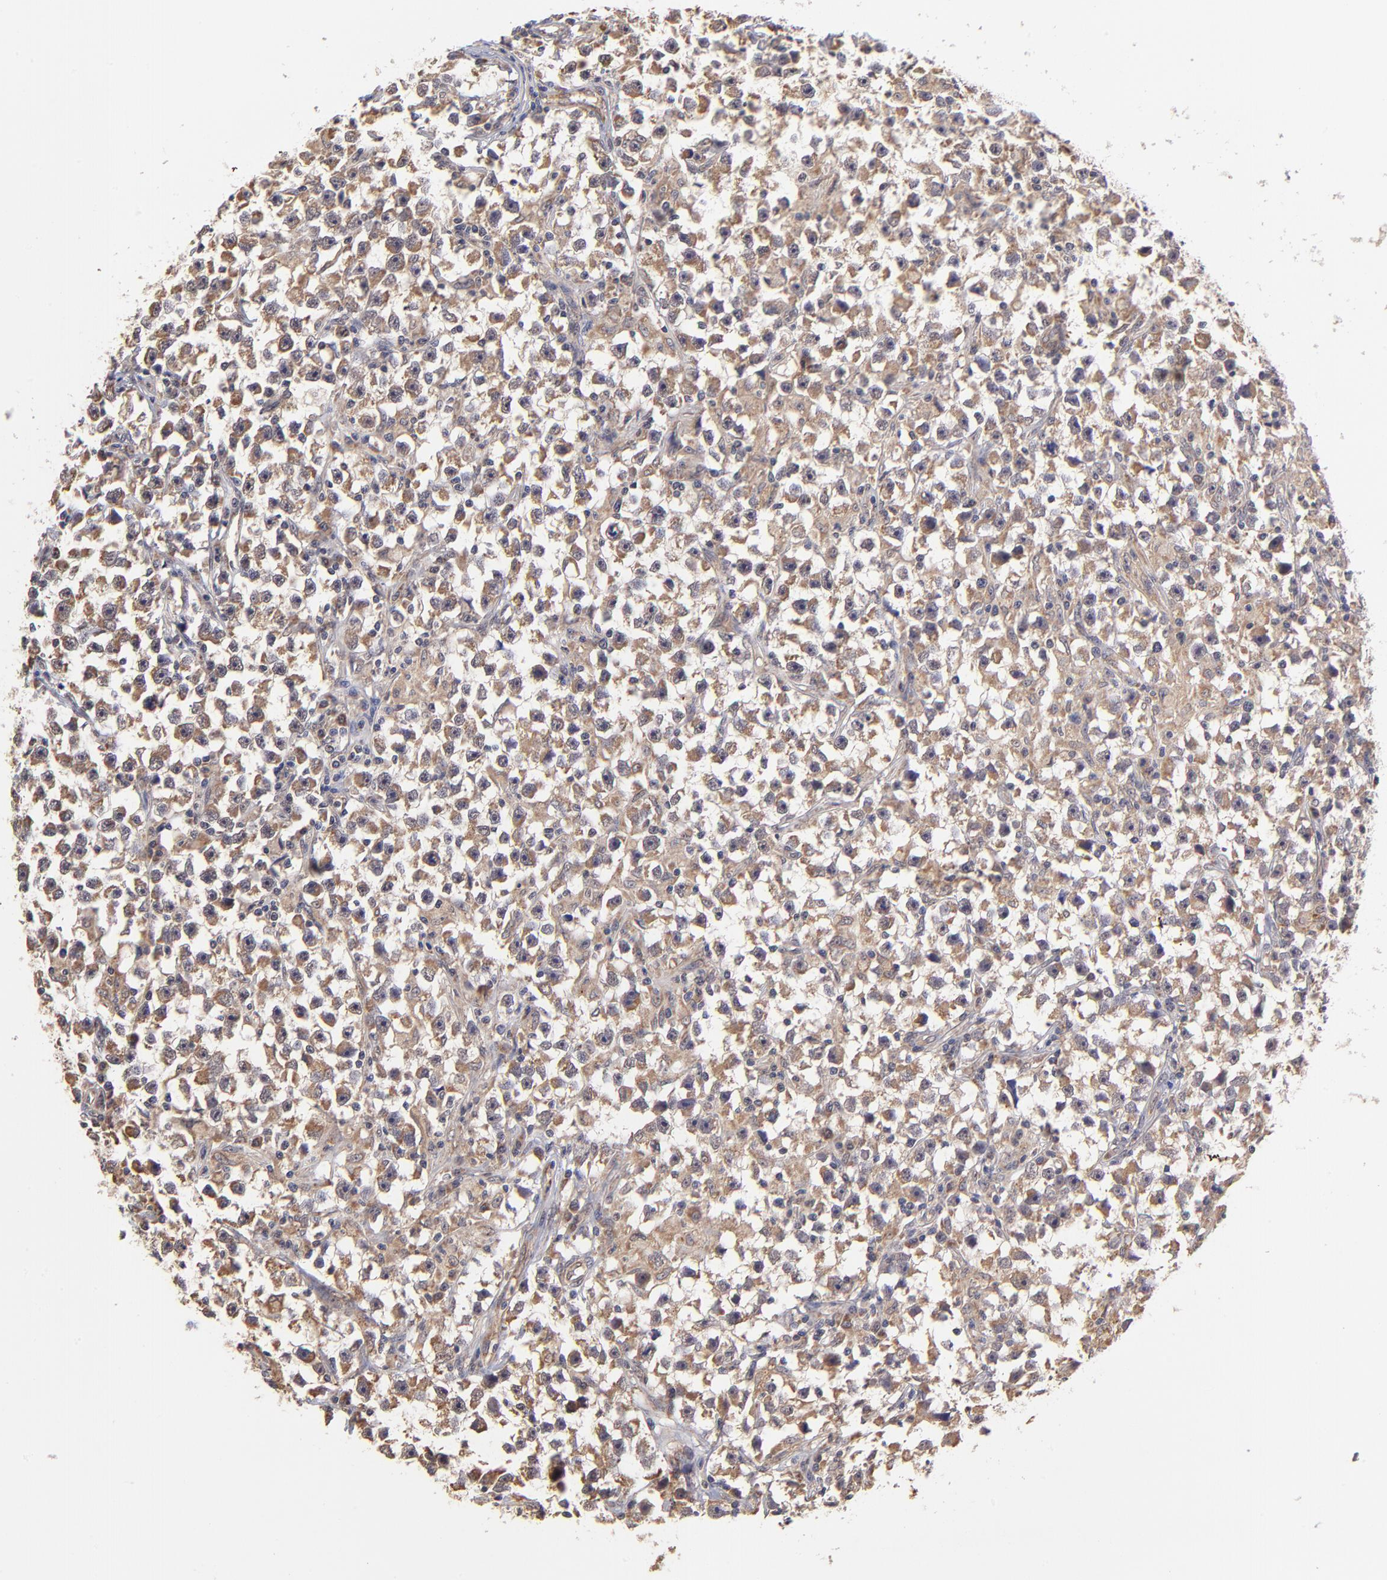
{"staining": {"intensity": "moderate", "quantity": ">75%", "location": "cytoplasmic/membranous"}, "tissue": "testis cancer", "cell_type": "Tumor cells", "image_type": "cancer", "snomed": [{"axis": "morphology", "description": "Seminoma, NOS"}, {"axis": "topography", "description": "Testis"}], "caption": "IHC image of human seminoma (testis) stained for a protein (brown), which shows medium levels of moderate cytoplasmic/membranous staining in about >75% of tumor cells.", "gene": "UBE2H", "patient": {"sex": "male", "age": 33}}